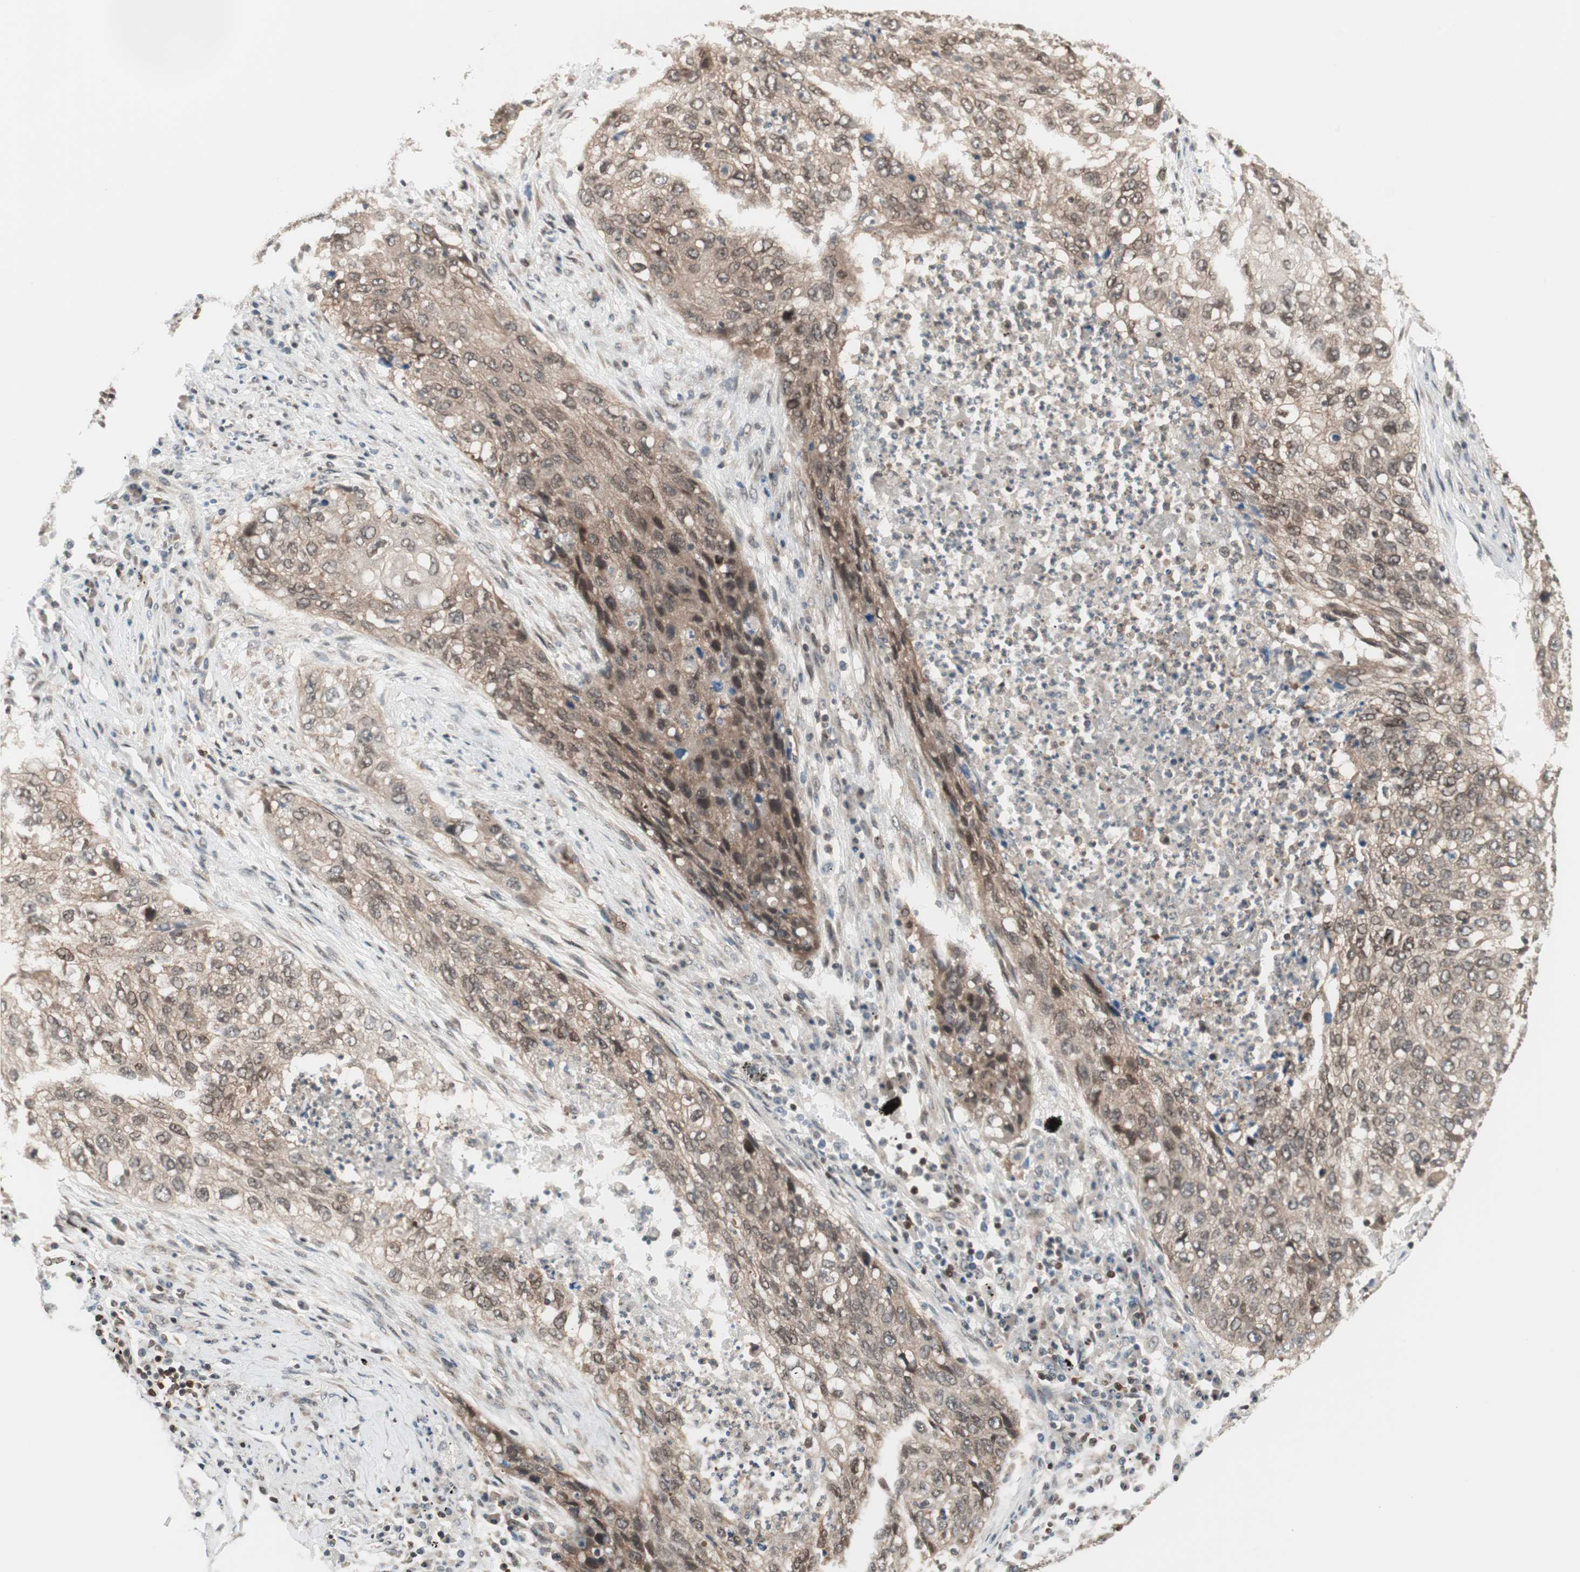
{"staining": {"intensity": "moderate", "quantity": ">75%", "location": "cytoplasmic/membranous"}, "tissue": "lung cancer", "cell_type": "Tumor cells", "image_type": "cancer", "snomed": [{"axis": "morphology", "description": "Squamous cell carcinoma, NOS"}, {"axis": "topography", "description": "Lung"}], "caption": "Protein analysis of squamous cell carcinoma (lung) tissue demonstrates moderate cytoplasmic/membranous positivity in about >75% of tumor cells.", "gene": "UBE2I", "patient": {"sex": "female", "age": 63}}